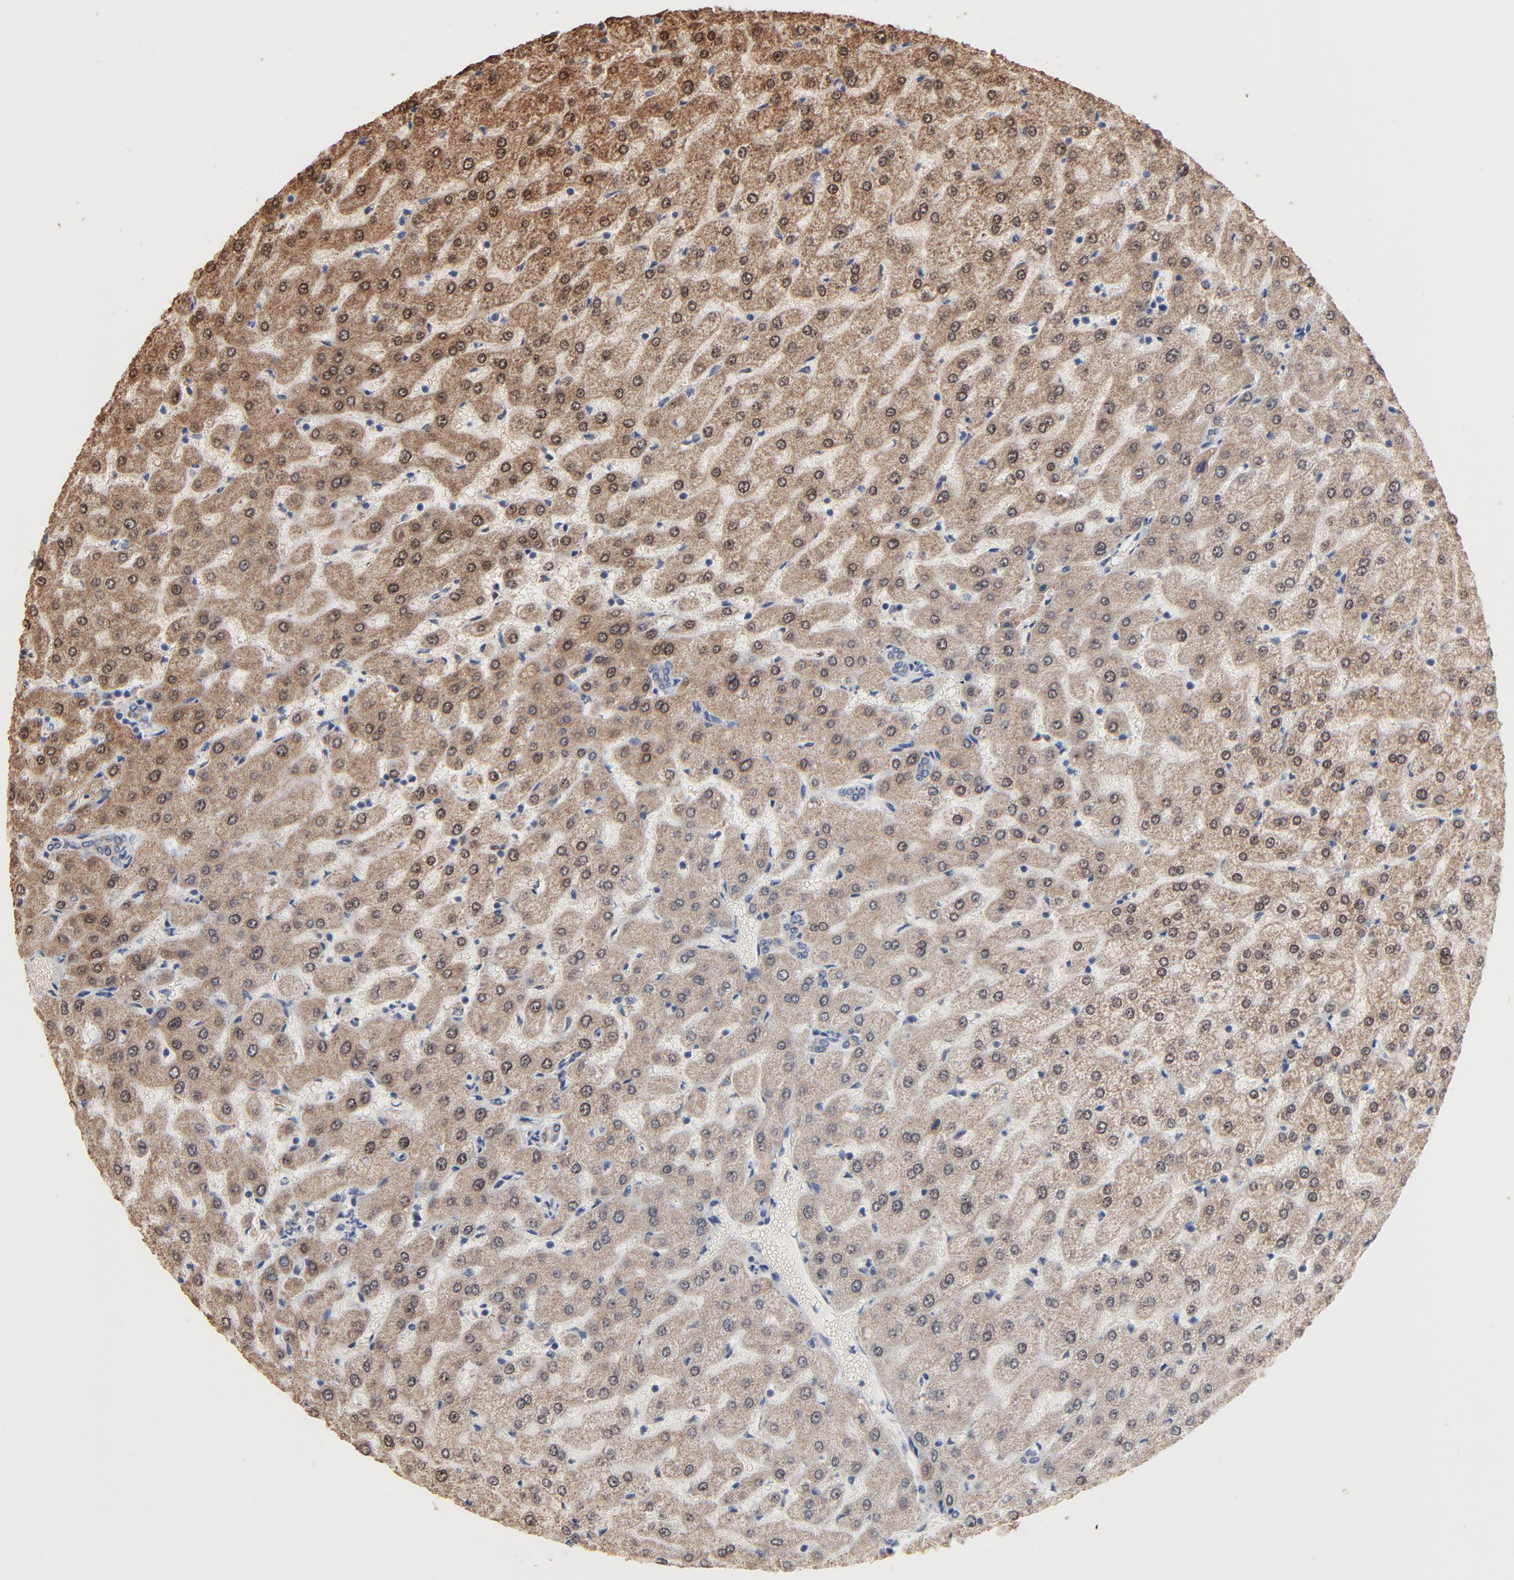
{"staining": {"intensity": "weak", "quantity": "25%-75%", "location": "cytoplasmic/membranous"}, "tissue": "liver", "cell_type": "Cholangiocytes", "image_type": "normal", "snomed": [{"axis": "morphology", "description": "Normal tissue, NOS"}, {"axis": "morphology", "description": "Fibrosis, NOS"}, {"axis": "topography", "description": "Liver"}], "caption": "Immunohistochemistry (IHC) histopathology image of normal liver: human liver stained using IHC demonstrates low levels of weak protein expression localized specifically in the cytoplasmic/membranous of cholangiocytes, appearing as a cytoplasmic/membranous brown color.", "gene": "MSL2", "patient": {"sex": "female", "age": 29}}